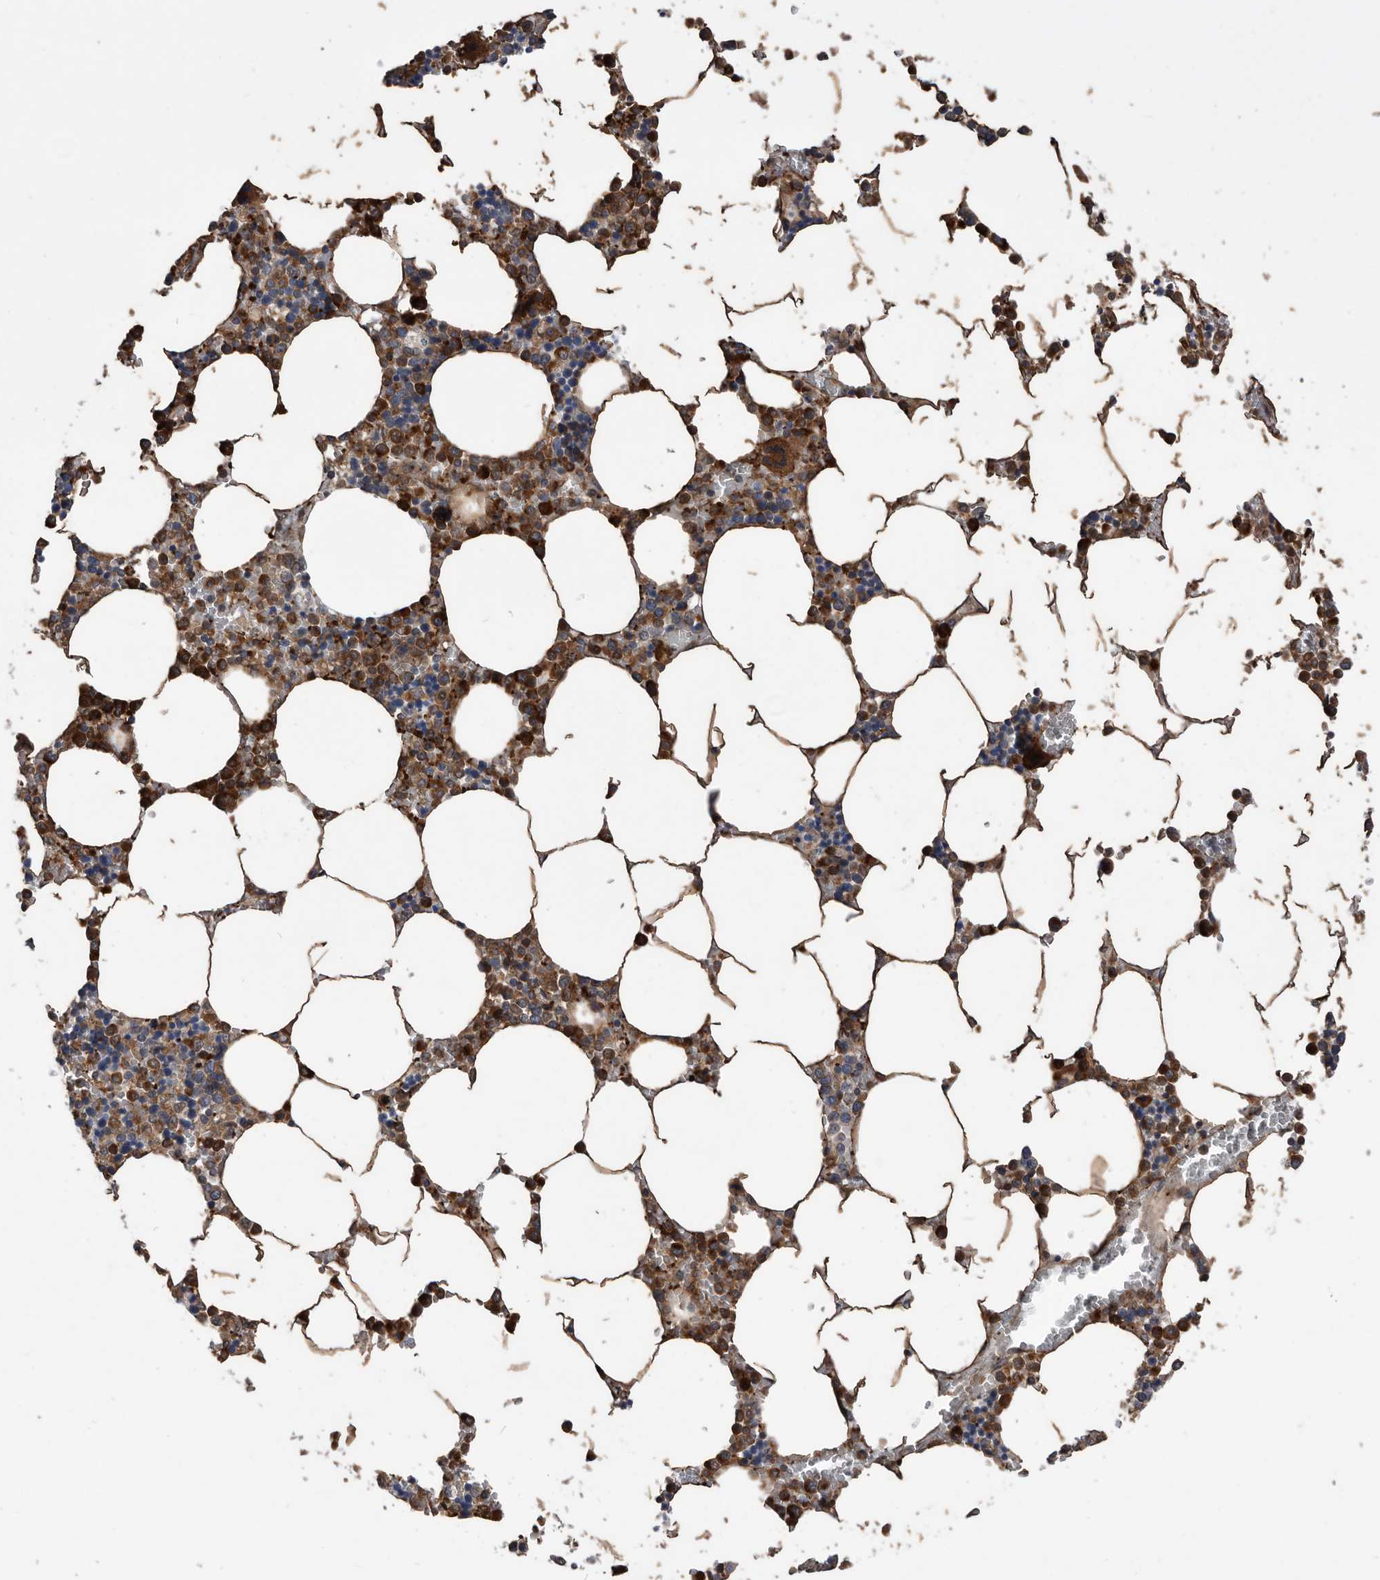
{"staining": {"intensity": "strong", "quantity": ">75%", "location": "cytoplasmic/membranous"}, "tissue": "bone marrow", "cell_type": "Hematopoietic cells", "image_type": "normal", "snomed": [{"axis": "morphology", "description": "Normal tissue, NOS"}, {"axis": "topography", "description": "Bone marrow"}], "caption": "Hematopoietic cells demonstrate high levels of strong cytoplasmic/membranous expression in about >75% of cells in benign bone marrow. (IHC, brightfield microscopy, high magnification).", "gene": "SERINC2", "patient": {"sex": "male", "age": 70}}